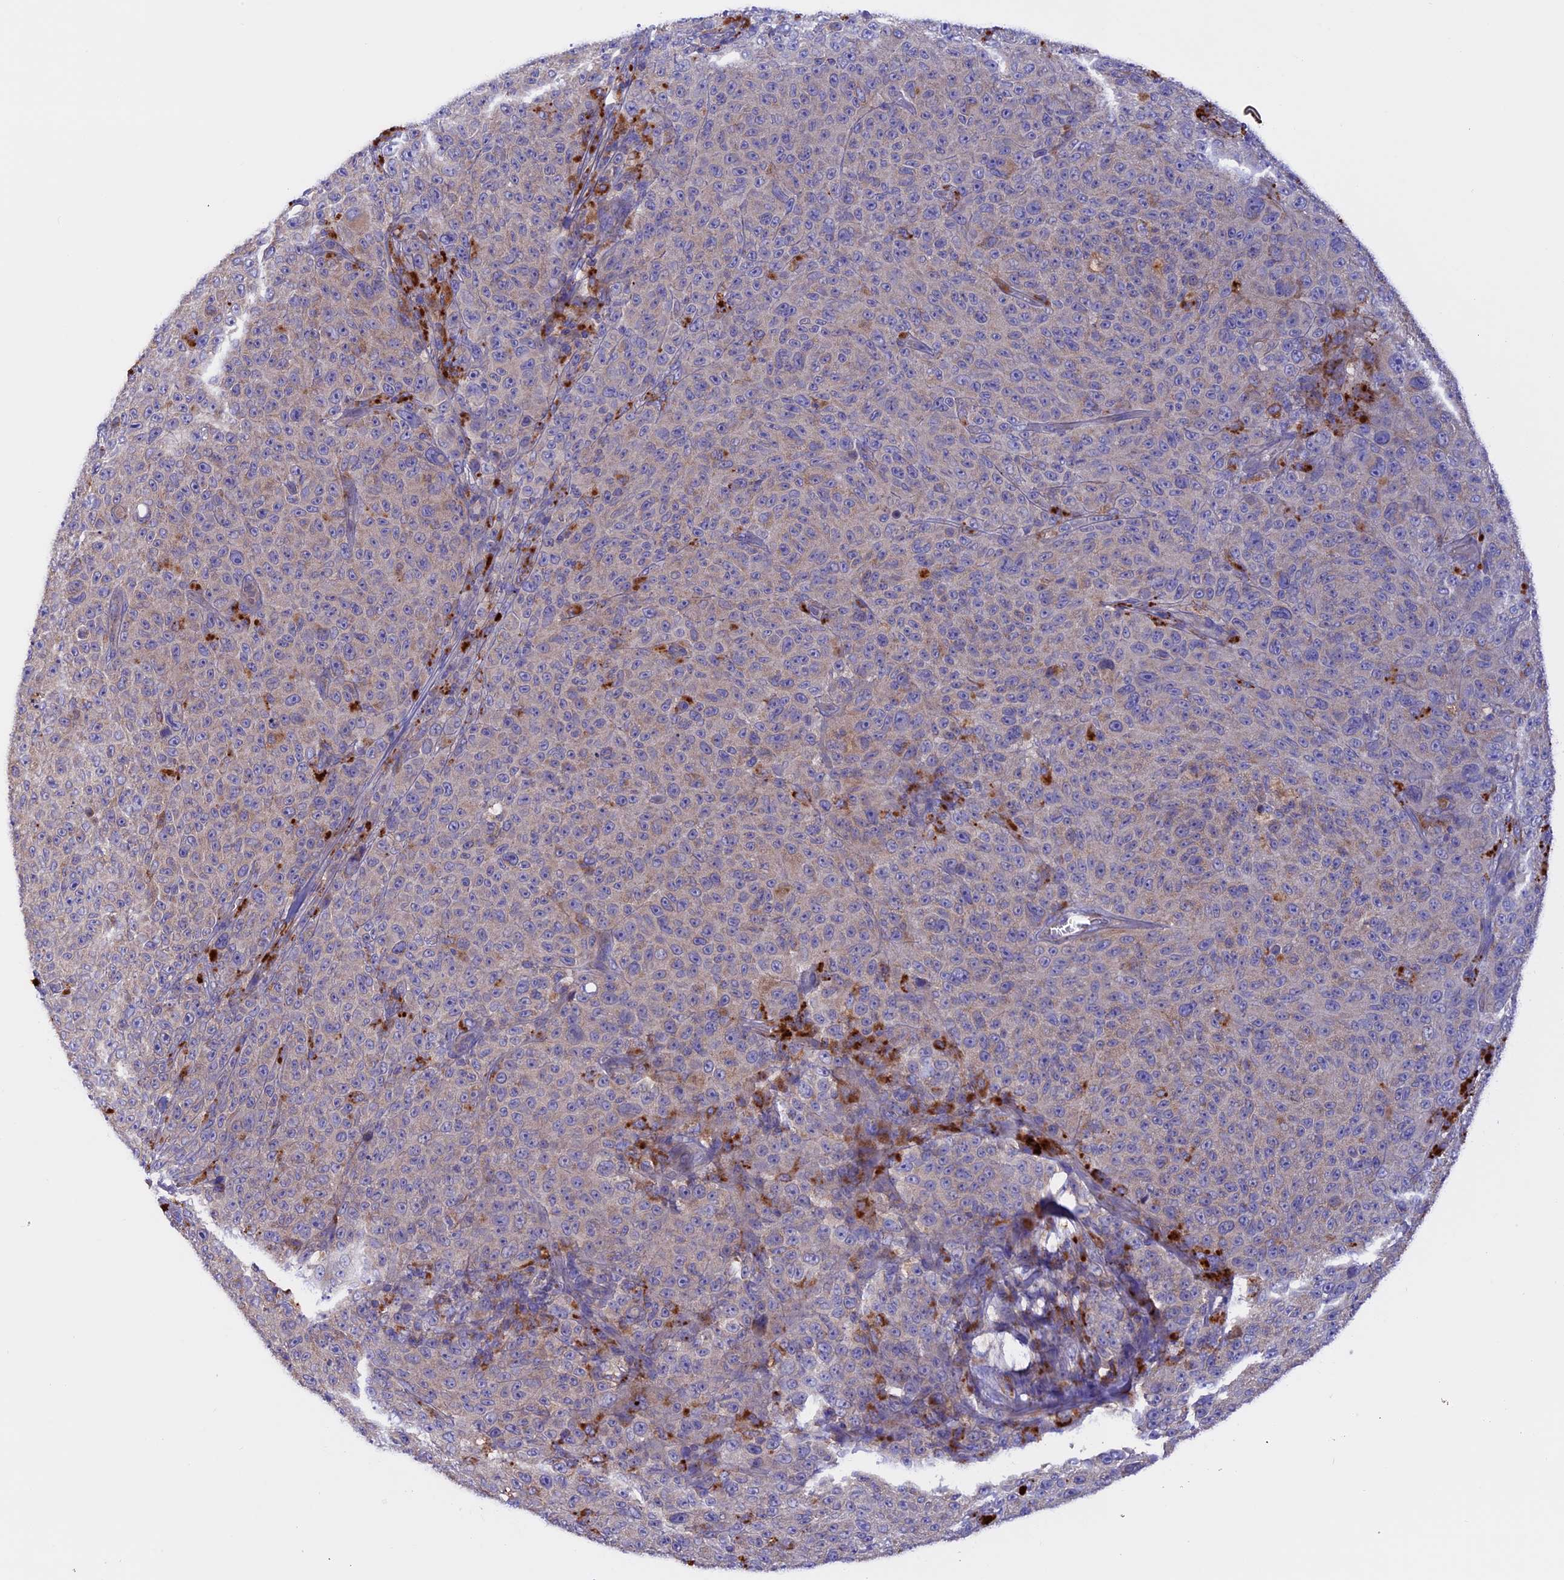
{"staining": {"intensity": "weak", "quantity": "<25%", "location": "cytoplasmic/membranous"}, "tissue": "melanoma", "cell_type": "Tumor cells", "image_type": "cancer", "snomed": [{"axis": "morphology", "description": "Malignant melanoma, NOS"}, {"axis": "topography", "description": "Skin"}], "caption": "Protein analysis of malignant melanoma shows no significant expression in tumor cells.", "gene": "PTPN9", "patient": {"sex": "female", "age": 82}}